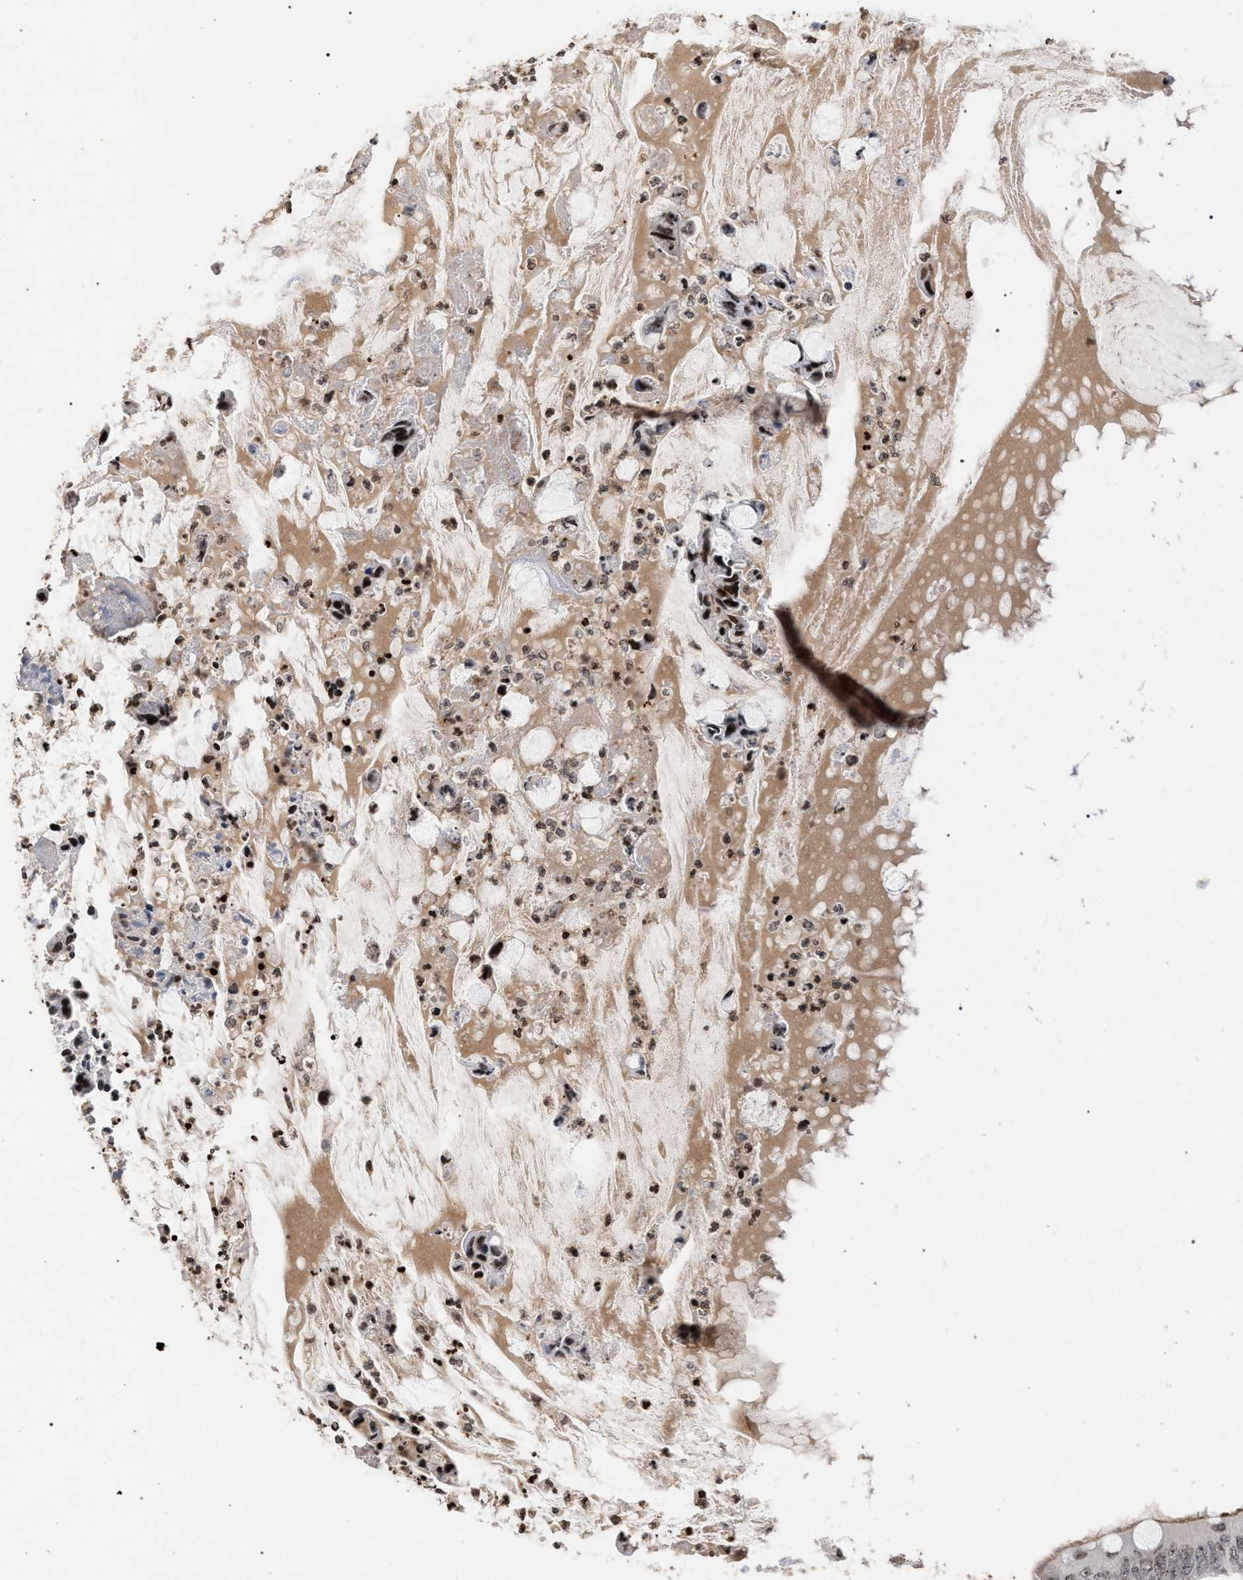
{"staining": {"intensity": "moderate", "quantity": "<25%", "location": "cytoplasmic/membranous,nuclear"}, "tissue": "colorectal cancer", "cell_type": "Tumor cells", "image_type": "cancer", "snomed": [{"axis": "morphology", "description": "Normal tissue, NOS"}, {"axis": "morphology", "description": "Adenocarcinoma, NOS"}, {"axis": "topography", "description": "Rectum"}, {"axis": "topography", "description": "Peripheral nerve tissue"}], "caption": "An immunohistochemistry photomicrograph of neoplastic tissue is shown. Protein staining in brown highlights moderate cytoplasmic/membranous and nuclear positivity in colorectal cancer within tumor cells.", "gene": "FOXD3", "patient": {"sex": "female", "age": 77}}